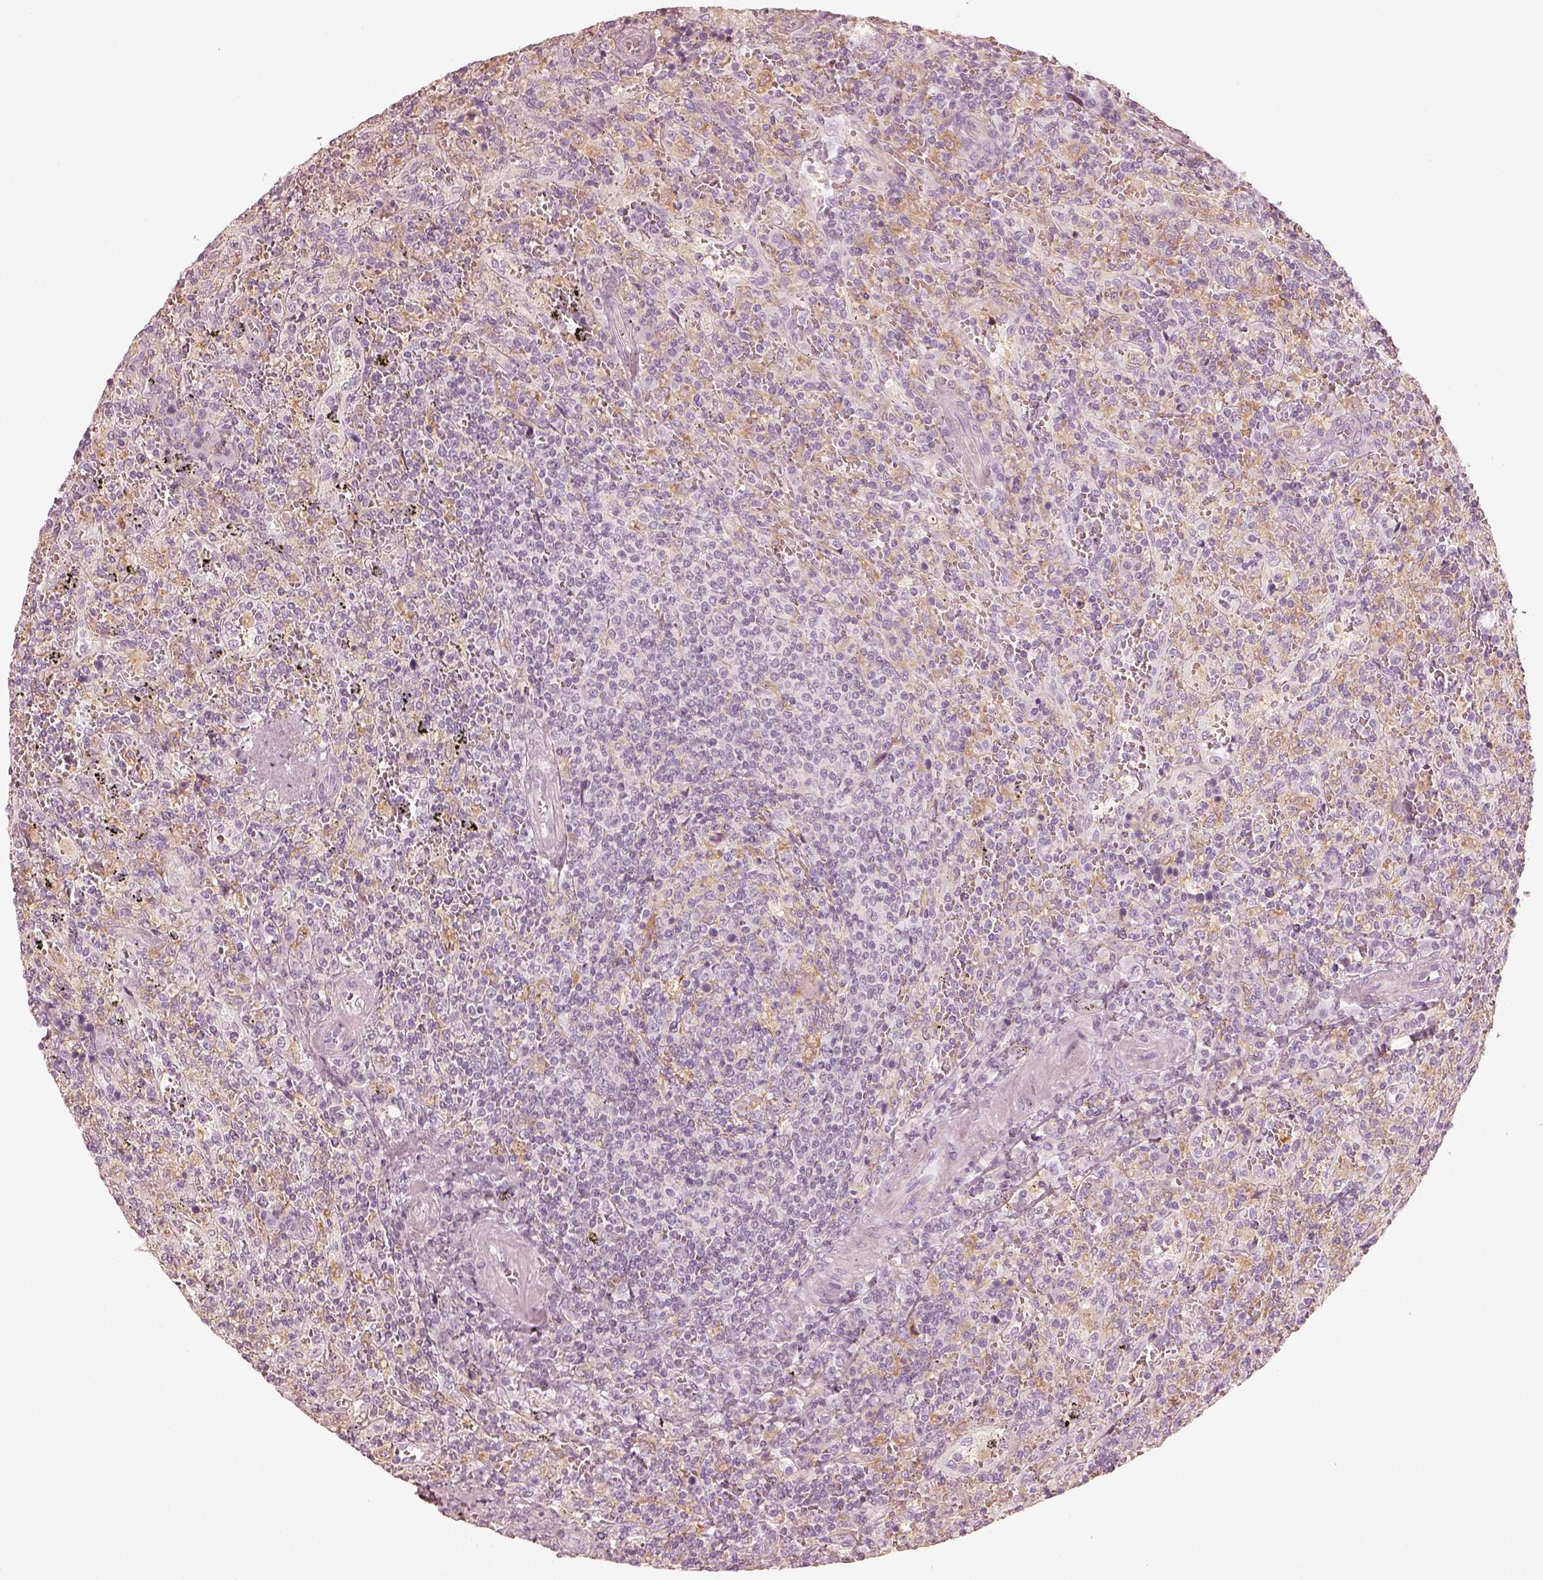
{"staining": {"intensity": "negative", "quantity": "none", "location": "none"}, "tissue": "lymphoma", "cell_type": "Tumor cells", "image_type": "cancer", "snomed": [{"axis": "morphology", "description": "Malignant lymphoma, non-Hodgkin's type, Low grade"}, {"axis": "topography", "description": "Spleen"}], "caption": "High power microscopy image of an immunohistochemistry histopathology image of lymphoma, revealing no significant positivity in tumor cells.", "gene": "FMNL2", "patient": {"sex": "male", "age": 62}}